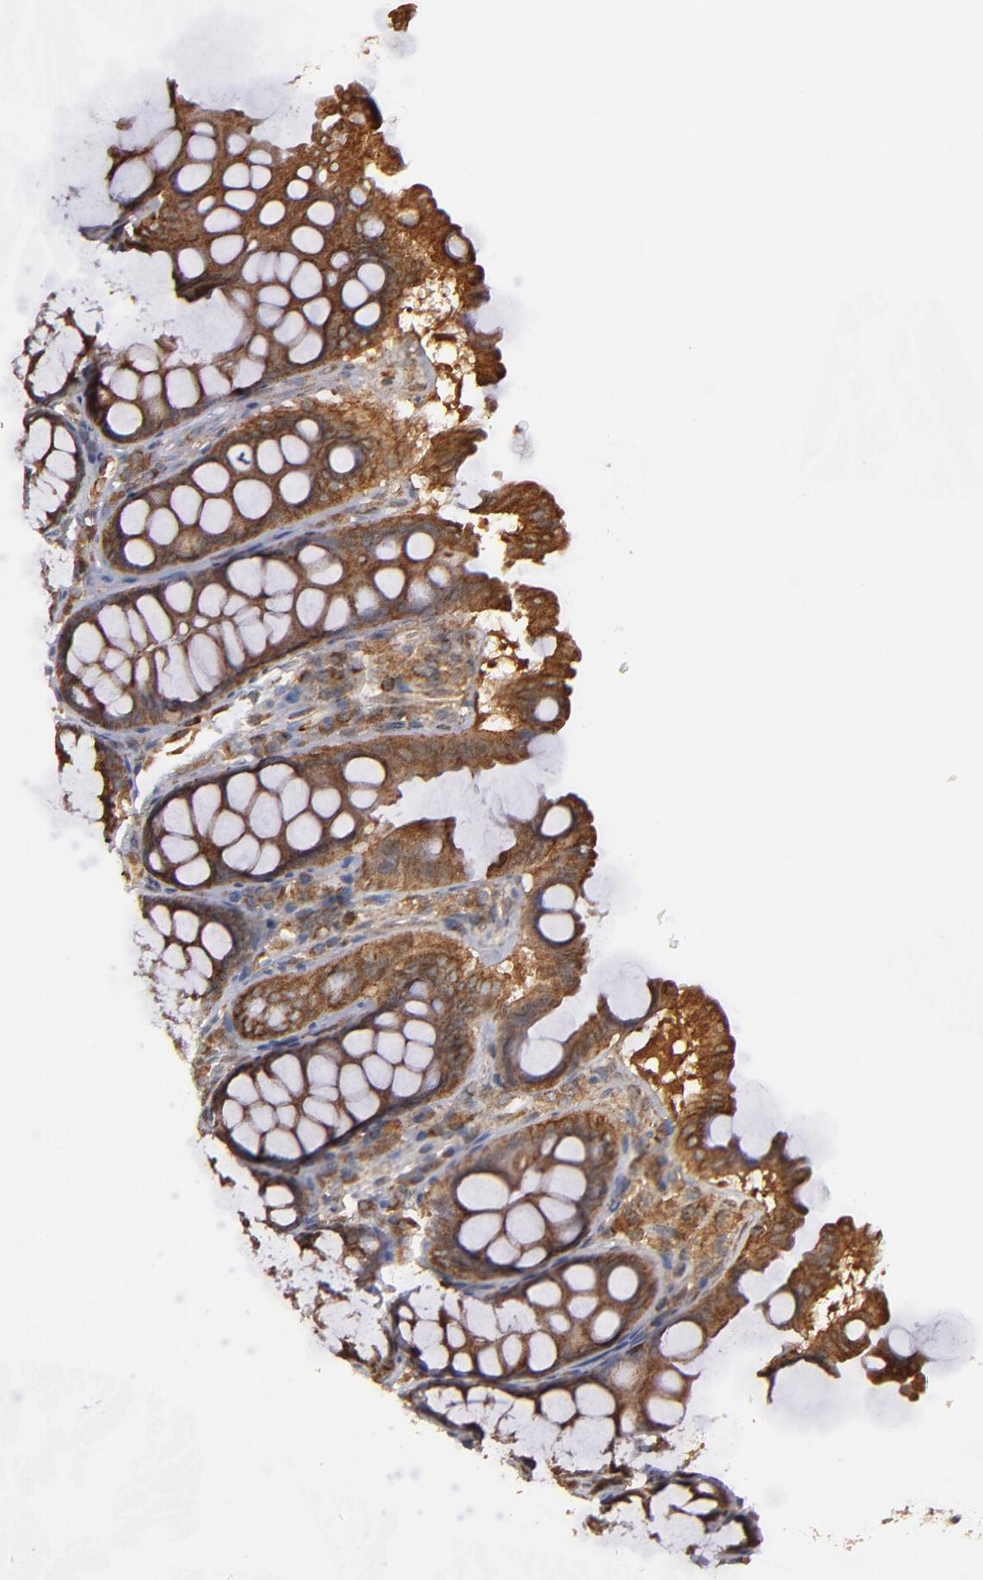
{"staining": {"intensity": "moderate", "quantity": ">75%", "location": "cytoplasmic/membranous"}, "tissue": "colon", "cell_type": "Endothelial cells", "image_type": "normal", "snomed": [{"axis": "morphology", "description": "Normal tissue, NOS"}, {"axis": "topography", "description": "Colon"}], "caption": "Endothelial cells display medium levels of moderate cytoplasmic/membranous positivity in about >75% of cells in benign human colon.", "gene": "BDKRB1", "patient": {"sex": "female", "age": 61}}